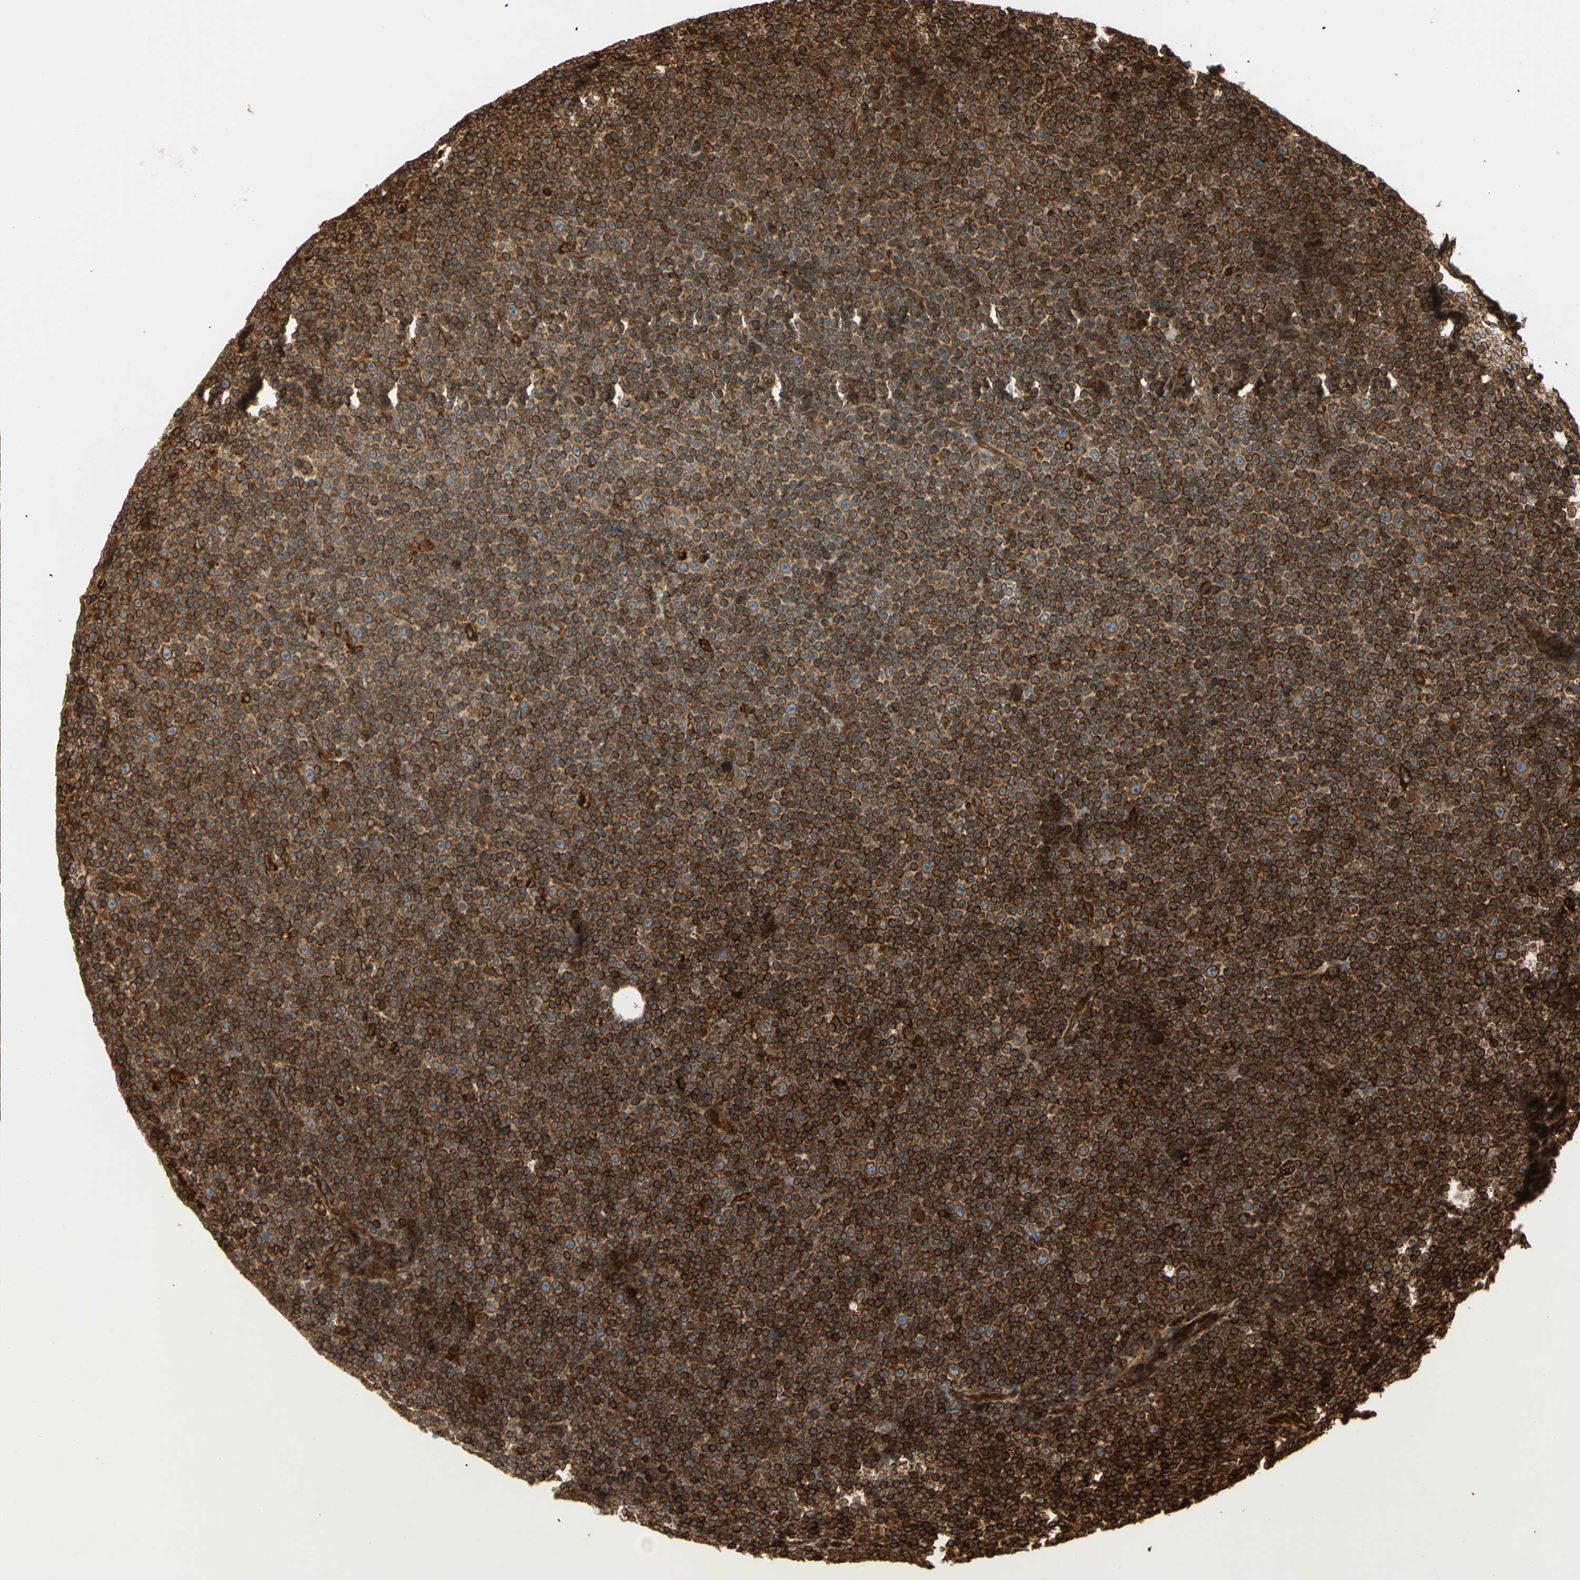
{"staining": {"intensity": "strong", "quantity": ">75%", "location": "cytoplasmic/membranous"}, "tissue": "lymphoma", "cell_type": "Tumor cells", "image_type": "cancer", "snomed": [{"axis": "morphology", "description": "Malignant lymphoma, non-Hodgkin's type, Low grade"}, {"axis": "topography", "description": "Lymph node"}], "caption": "High-power microscopy captured an IHC image of lymphoma, revealing strong cytoplasmic/membranous positivity in approximately >75% of tumor cells.", "gene": "TAPBP", "patient": {"sex": "female", "age": 67}}